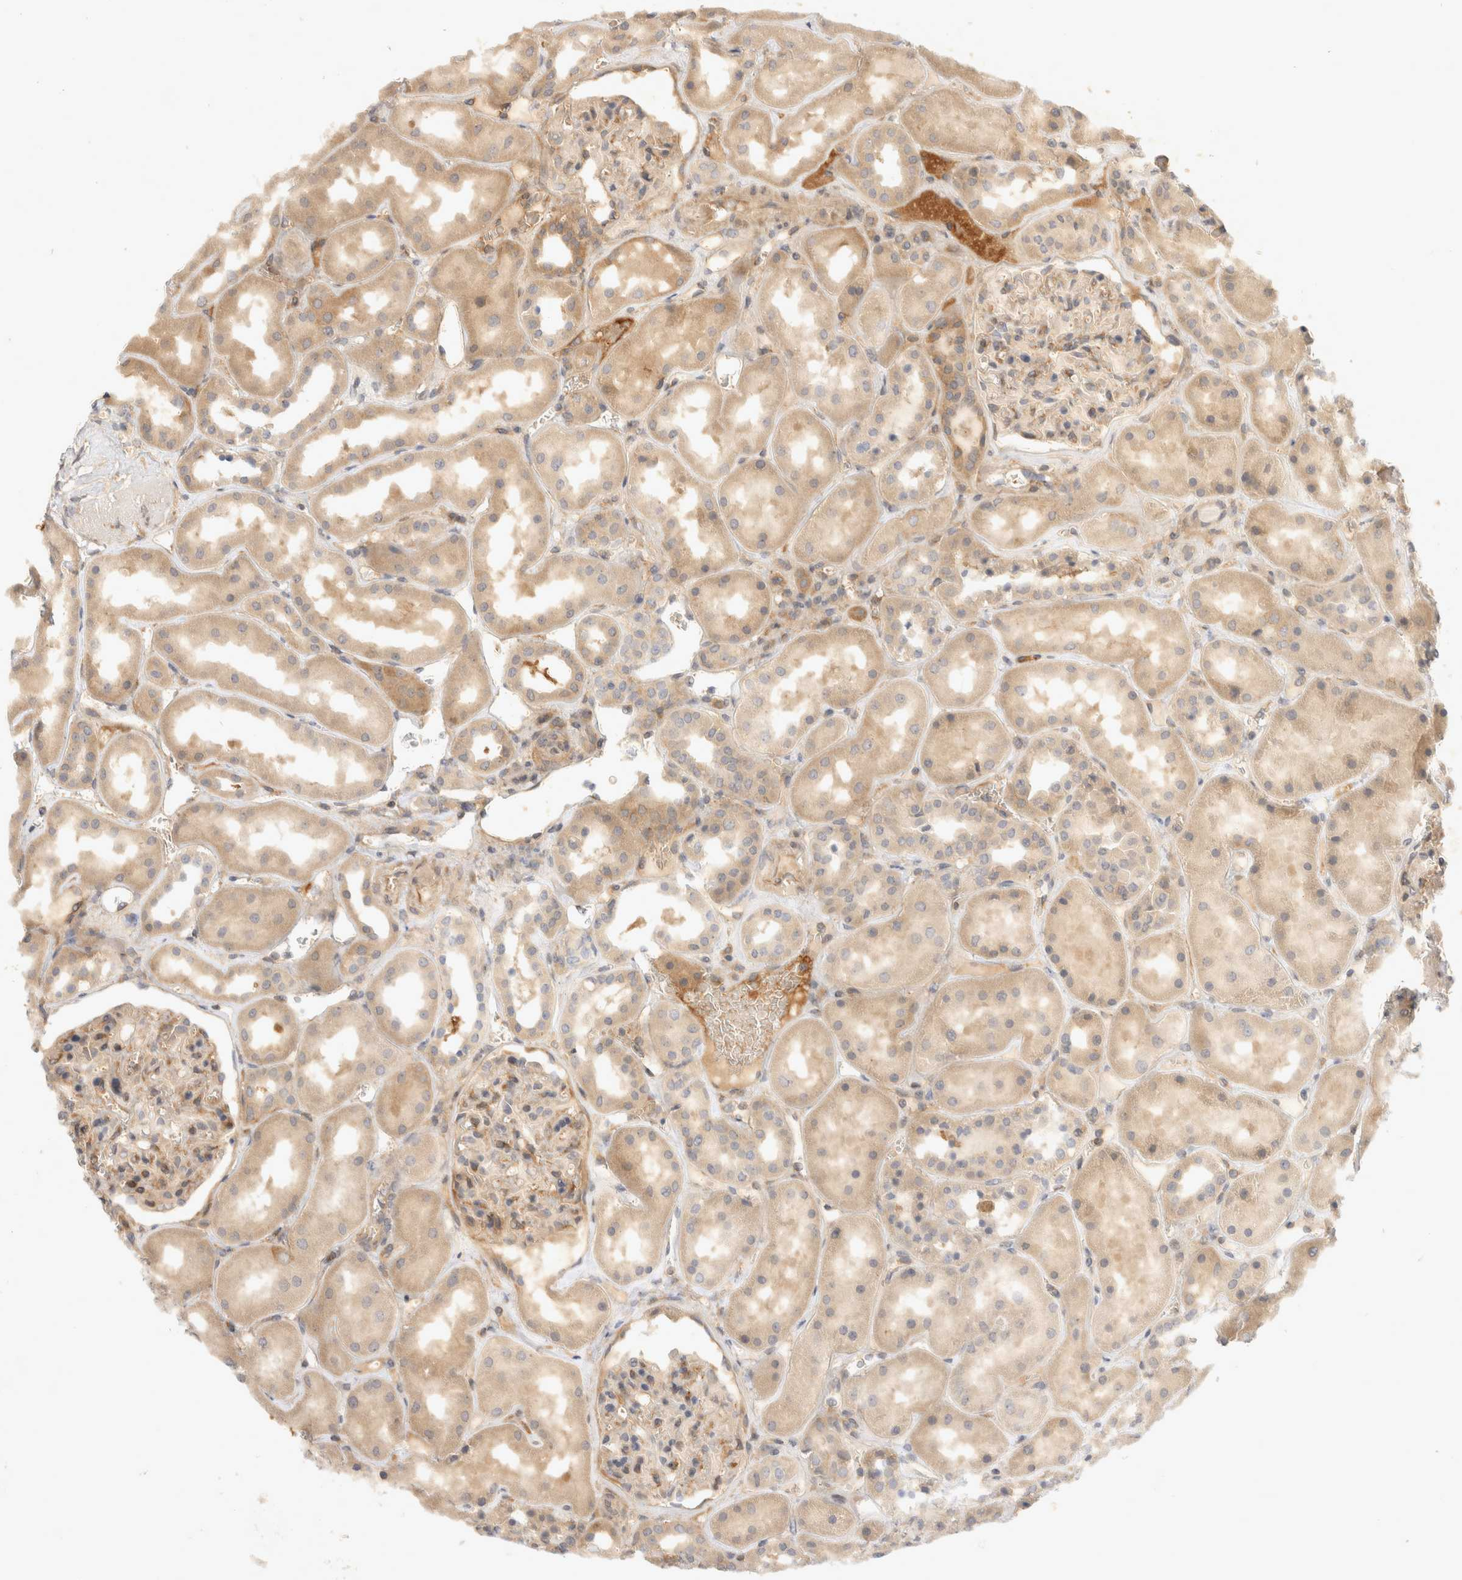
{"staining": {"intensity": "weak", "quantity": "<25%", "location": "cytoplasmic/membranous"}, "tissue": "kidney", "cell_type": "Cells in glomeruli", "image_type": "normal", "snomed": [{"axis": "morphology", "description": "Normal tissue, NOS"}, {"axis": "topography", "description": "Kidney"}], "caption": "This micrograph is of normal kidney stained with immunohistochemistry to label a protein in brown with the nuclei are counter-stained blue. There is no positivity in cells in glomeruli. (Stains: DAB (3,3'-diaminobenzidine) IHC with hematoxylin counter stain, Microscopy: brightfield microscopy at high magnification).", "gene": "EIF4G3", "patient": {"sex": "male", "age": 70}}